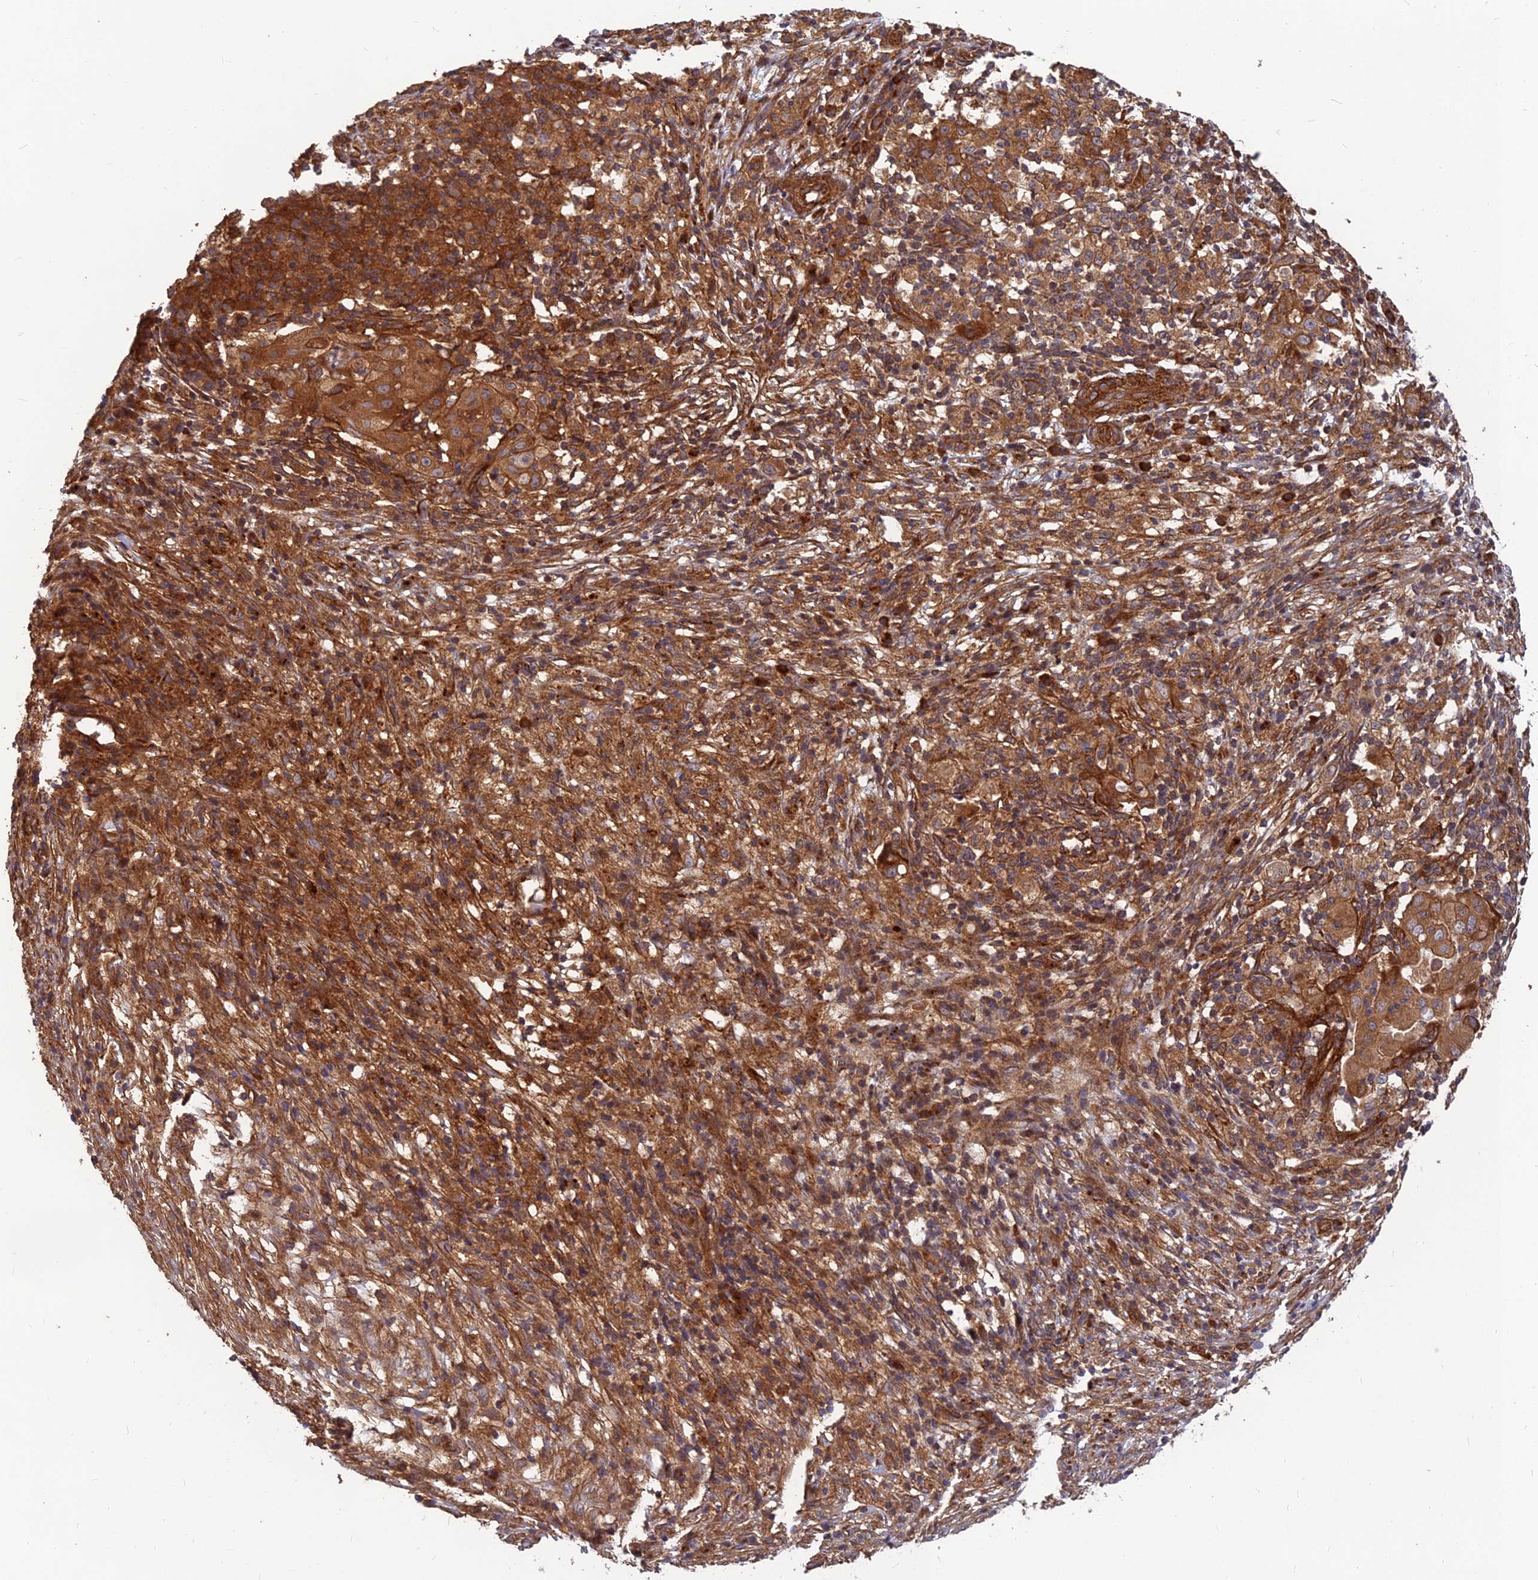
{"staining": {"intensity": "strong", "quantity": ">75%", "location": "cytoplasmic/membranous"}, "tissue": "ovarian cancer", "cell_type": "Tumor cells", "image_type": "cancer", "snomed": [{"axis": "morphology", "description": "Carcinoma, endometroid"}, {"axis": "topography", "description": "Ovary"}], "caption": "Immunohistochemical staining of human ovarian cancer (endometroid carcinoma) exhibits high levels of strong cytoplasmic/membranous staining in about >75% of tumor cells.", "gene": "RELCH", "patient": {"sex": "female", "age": 42}}